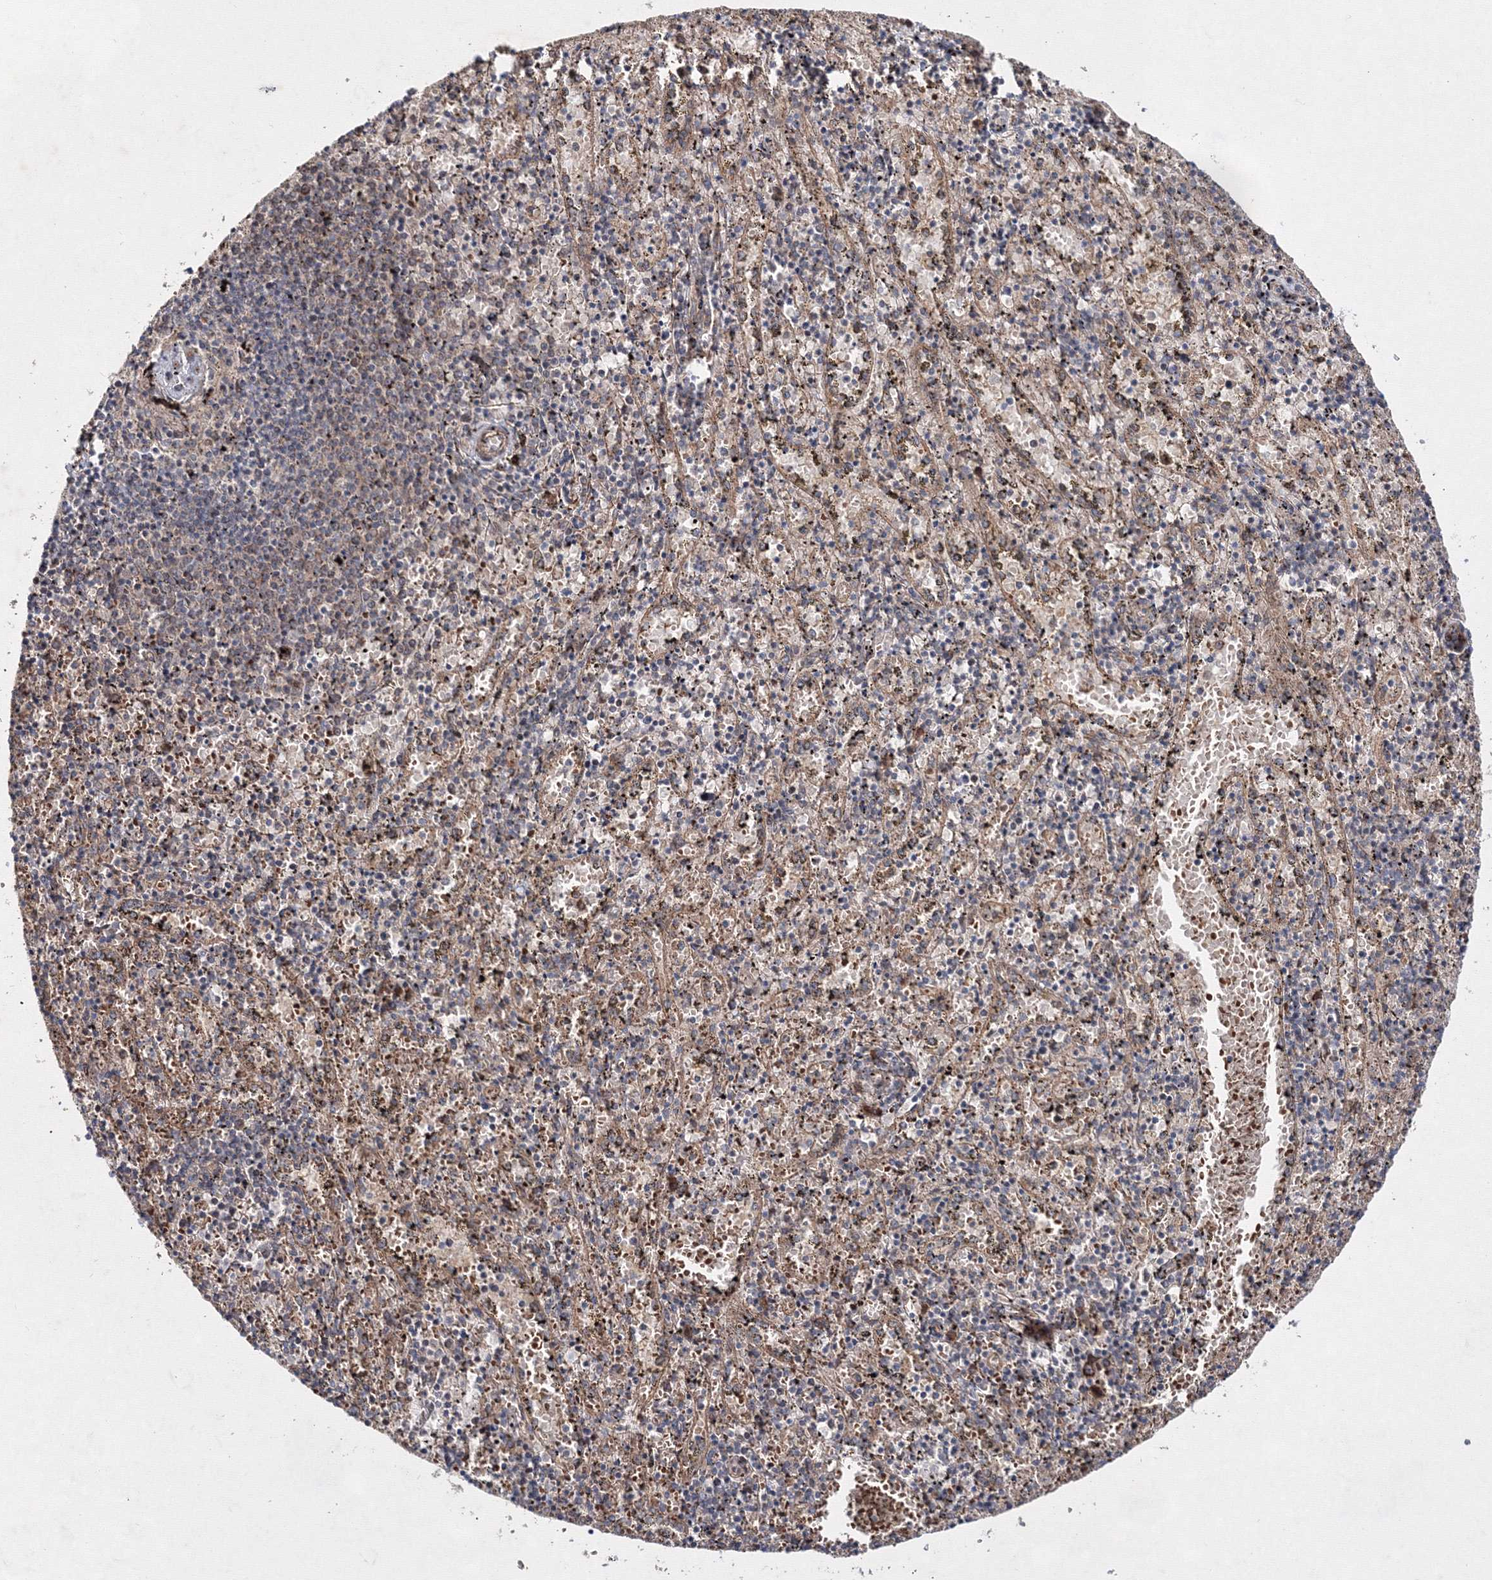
{"staining": {"intensity": "negative", "quantity": "none", "location": "none"}, "tissue": "spleen", "cell_type": "Cells in red pulp", "image_type": "normal", "snomed": [{"axis": "morphology", "description": "Normal tissue, NOS"}, {"axis": "topography", "description": "Spleen"}], "caption": "Immunohistochemistry (IHC) of normal spleen demonstrates no staining in cells in red pulp.", "gene": "GFM1", "patient": {"sex": "male", "age": 11}}